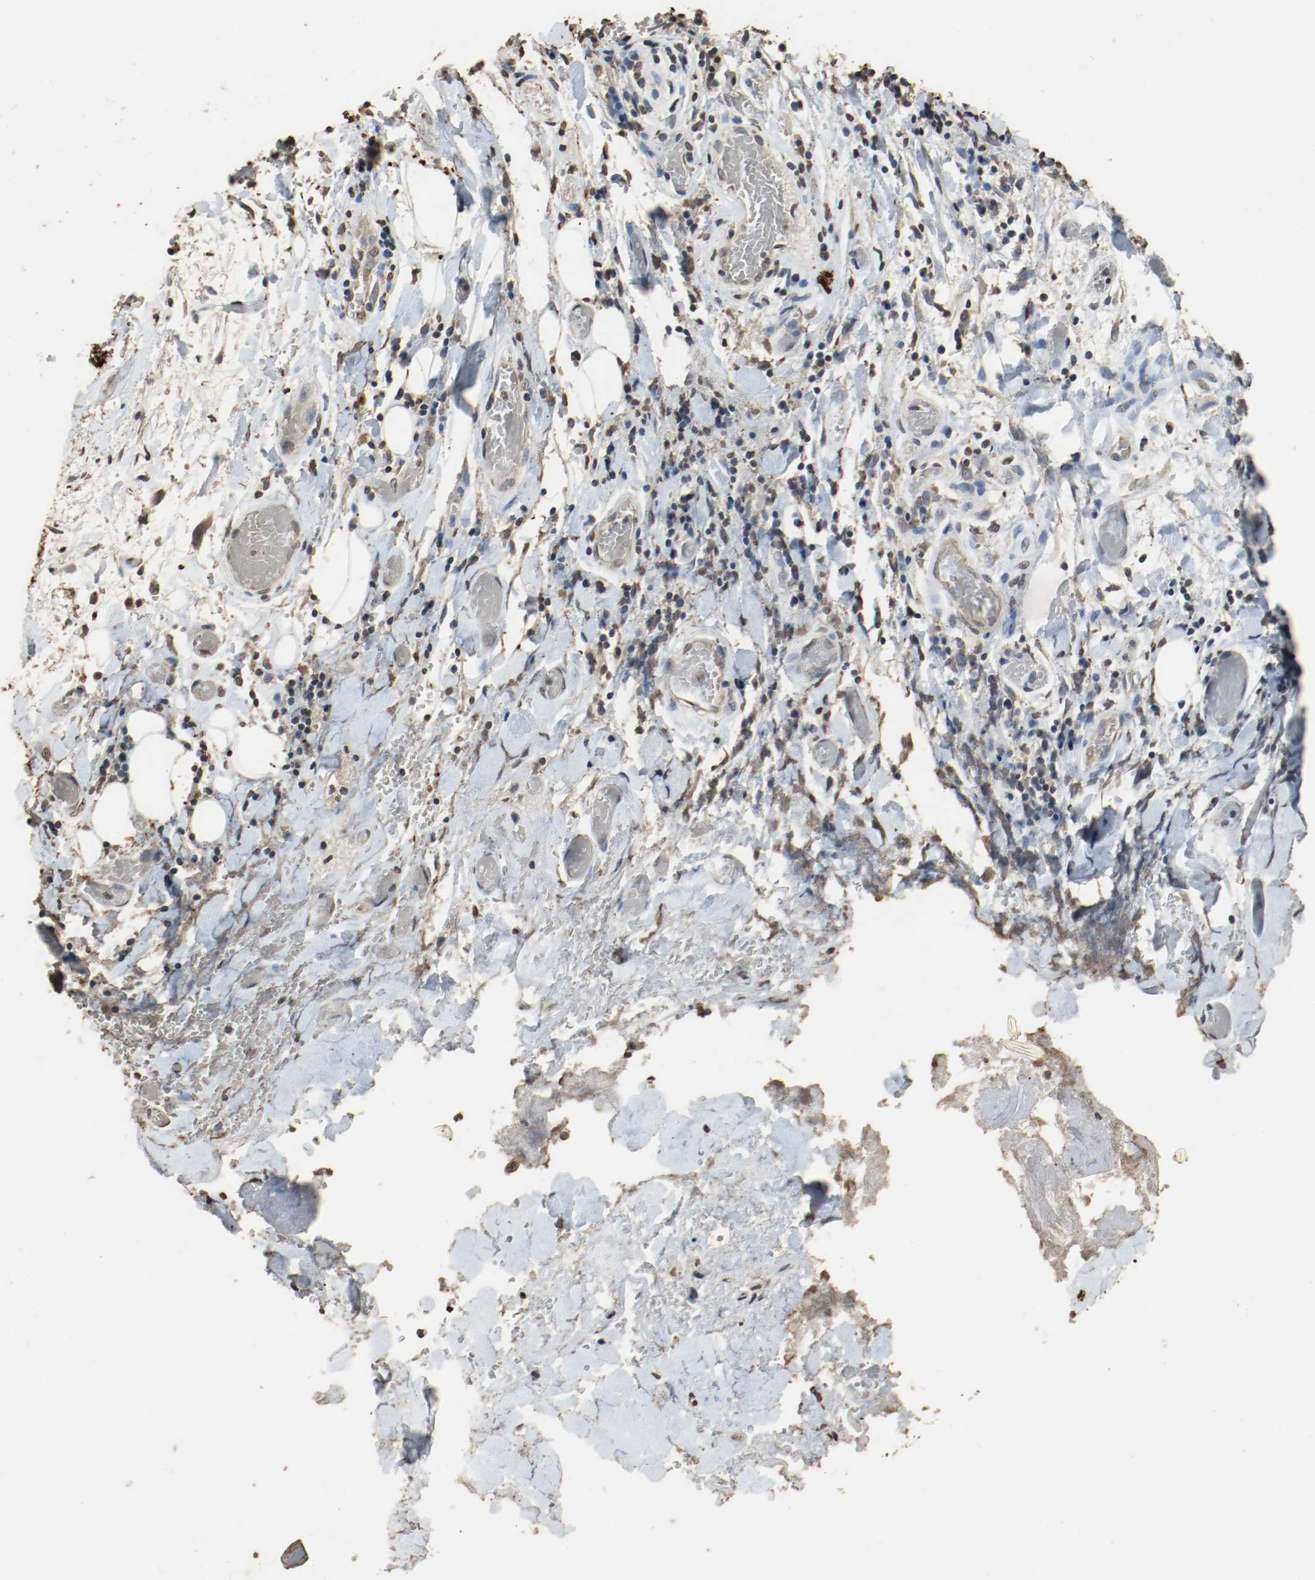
{"staining": {"intensity": "moderate", "quantity": ">75%", "location": "nuclear"}, "tissue": "adipose tissue", "cell_type": "Adipocytes", "image_type": "normal", "snomed": [{"axis": "morphology", "description": "Normal tissue, NOS"}, {"axis": "morphology", "description": "Cholangiocarcinoma"}, {"axis": "topography", "description": "Liver"}, {"axis": "topography", "description": "Peripheral nerve tissue"}], "caption": "The histopathology image demonstrates a brown stain indicating the presence of a protein in the nuclear of adipocytes in adipose tissue.", "gene": "RTN4", "patient": {"sex": "male", "age": 50}}